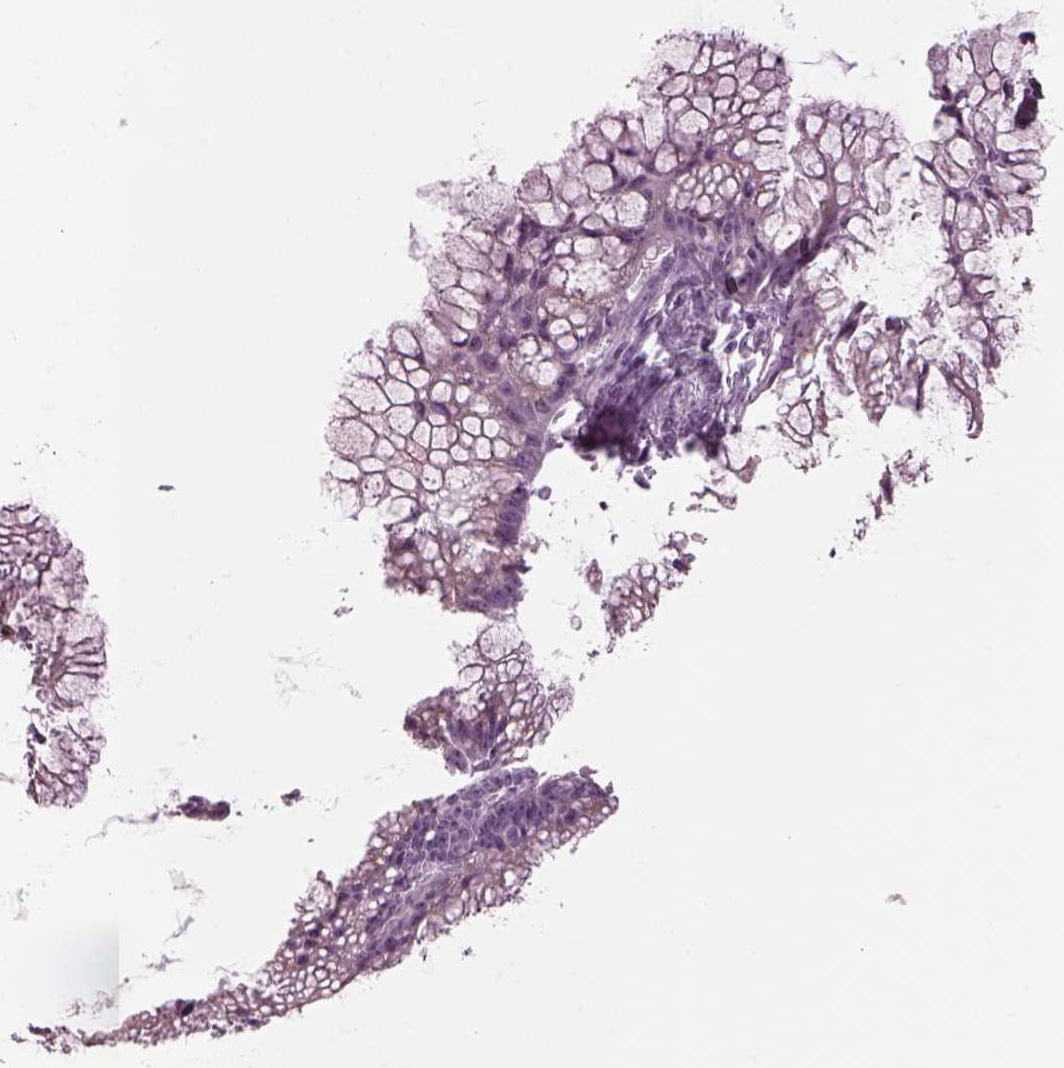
{"staining": {"intensity": "negative", "quantity": "none", "location": "none"}, "tissue": "ovarian cancer", "cell_type": "Tumor cells", "image_type": "cancer", "snomed": [{"axis": "morphology", "description": "Cystadenocarcinoma, mucinous, NOS"}, {"axis": "topography", "description": "Ovary"}], "caption": "This is a image of IHC staining of mucinous cystadenocarcinoma (ovarian), which shows no positivity in tumor cells.", "gene": "PRR9", "patient": {"sex": "female", "age": 41}}